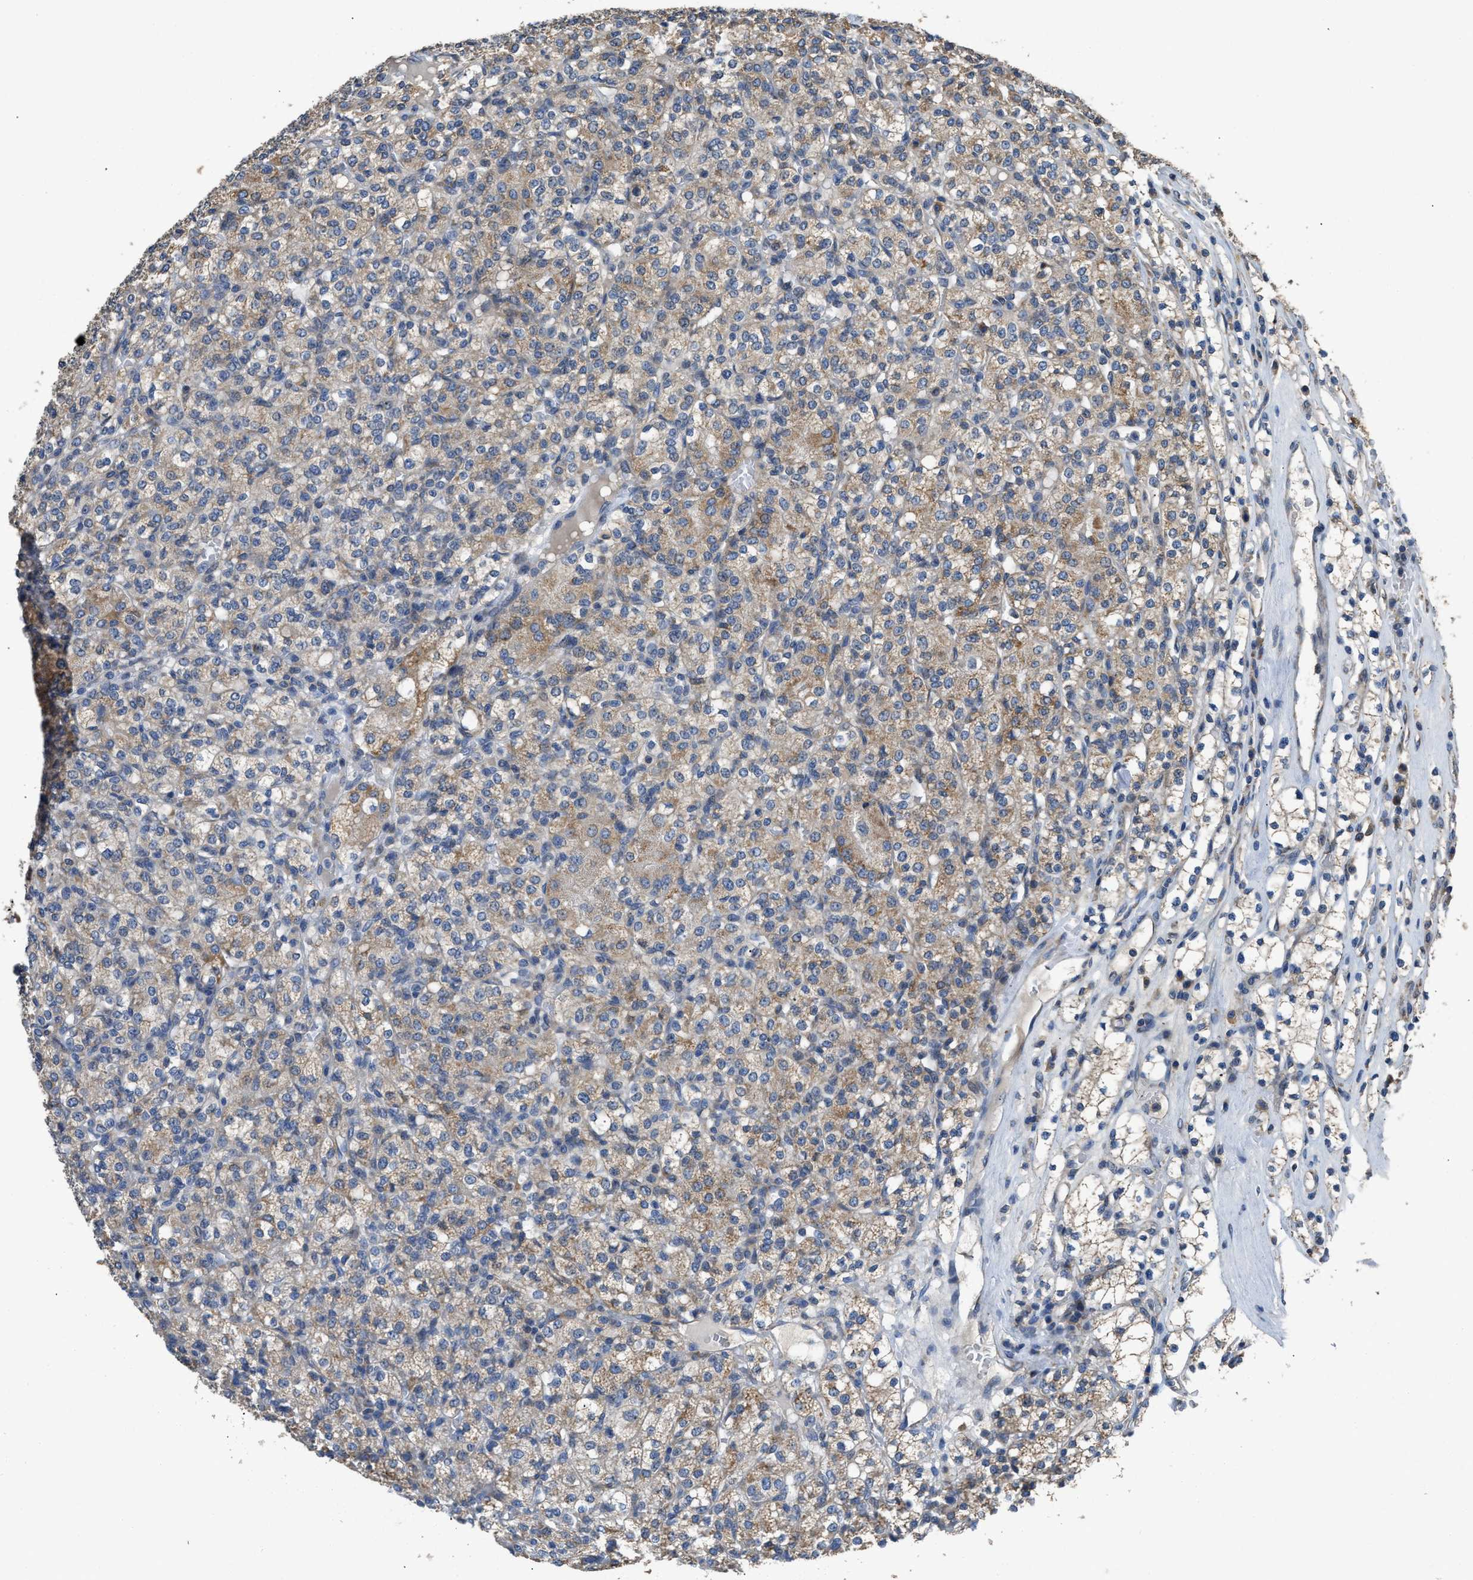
{"staining": {"intensity": "weak", "quantity": ">75%", "location": "cytoplasmic/membranous"}, "tissue": "renal cancer", "cell_type": "Tumor cells", "image_type": "cancer", "snomed": [{"axis": "morphology", "description": "Adenocarcinoma, NOS"}, {"axis": "topography", "description": "Kidney"}], "caption": "Immunohistochemistry (IHC) micrograph of renal cancer stained for a protein (brown), which exhibits low levels of weak cytoplasmic/membranous staining in about >75% of tumor cells.", "gene": "TMEM150A", "patient": {"sex": "male", "age": 77}}